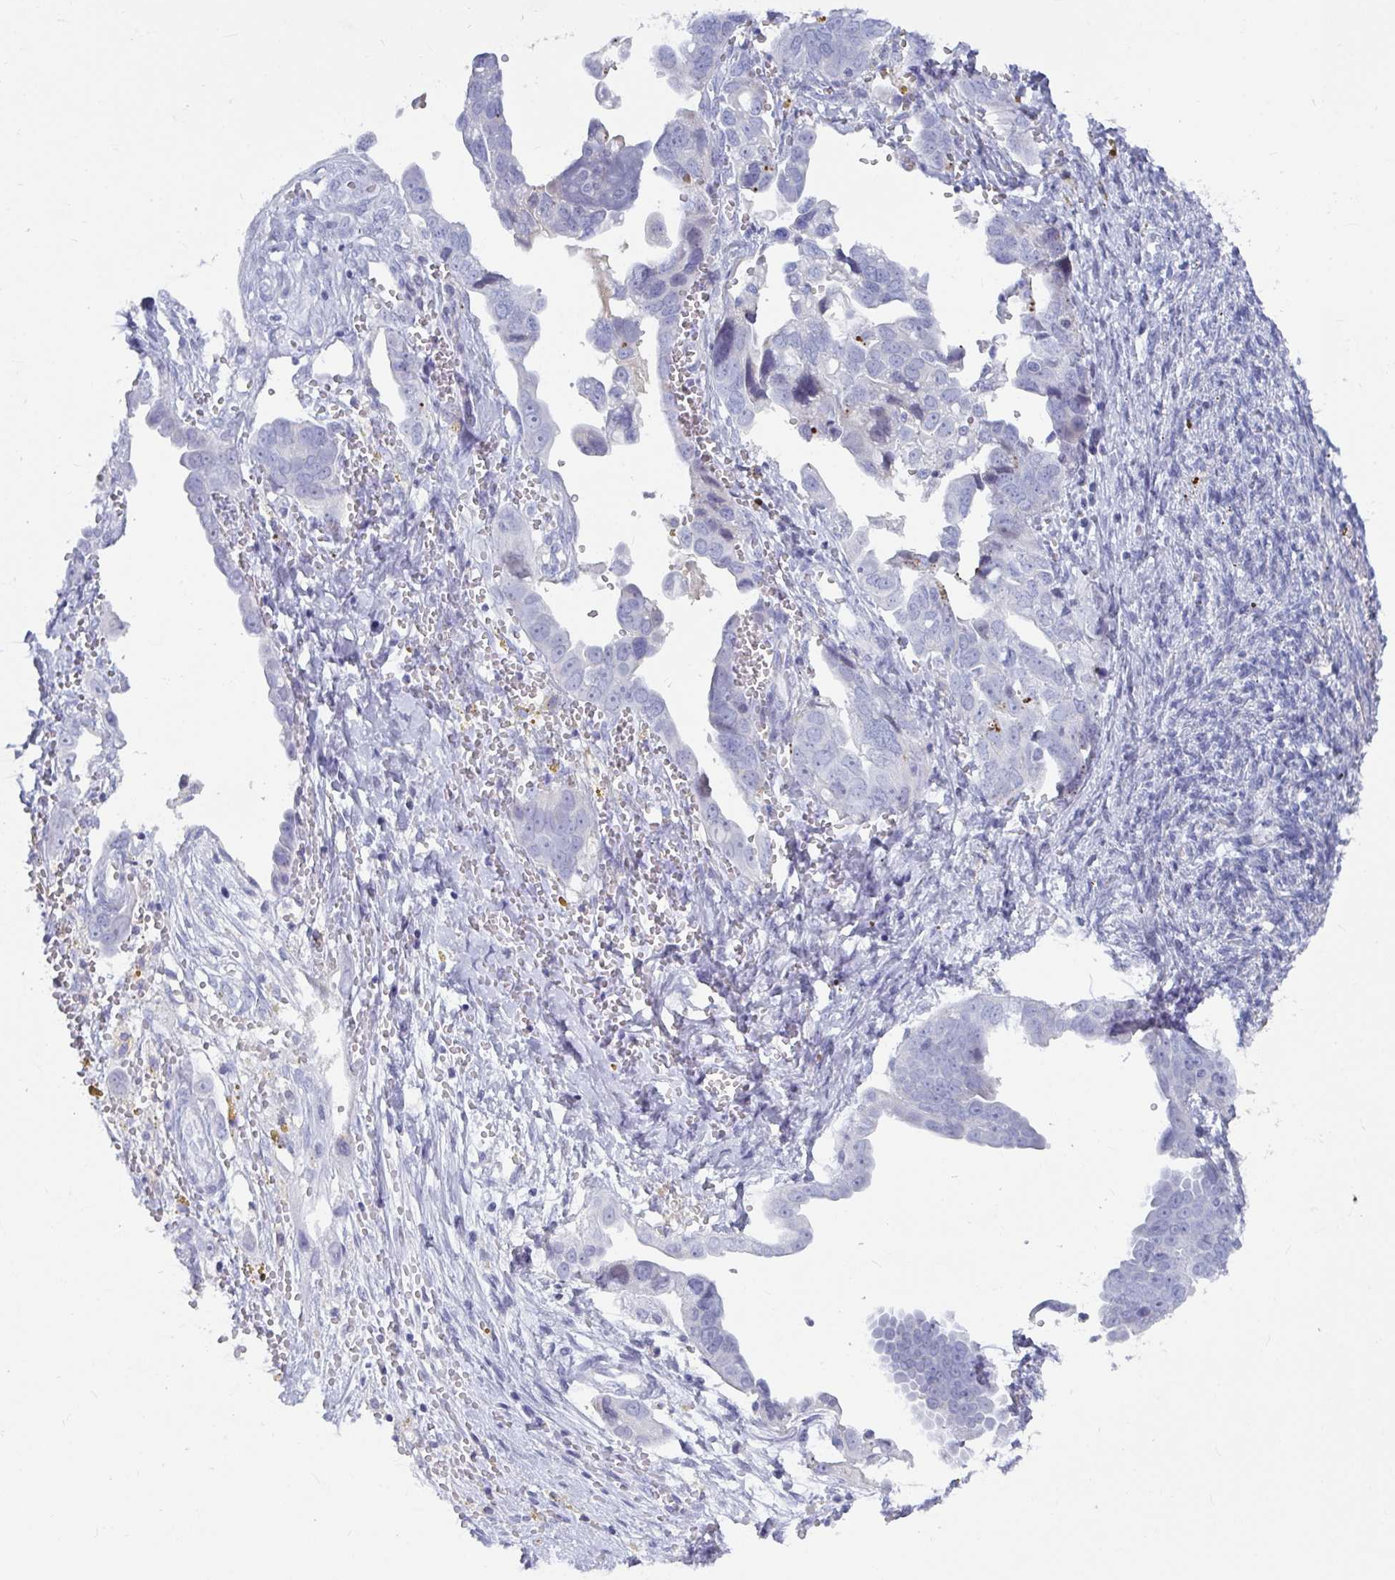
{"staining": {"intensity": "negative", "quantity": "none", "location": "none"}, "tissue": "ovarian cancer", "cell_type": "Tumor cells", "image_type": "cancer", "snomed": [{"axis": "morphology", "description": "Cystadenocarcinoma, serous, NOS"}, {"axis": "topography", "description": "Ovary"}], "caption": "A high-resolution micrograph shows IHC staining of serous cystadenocarcinoma (ovarian), which demonstrates no significant staining in tumor cells.", "gene": "NPY", "patient": {"sex": "female", "age": 59}}